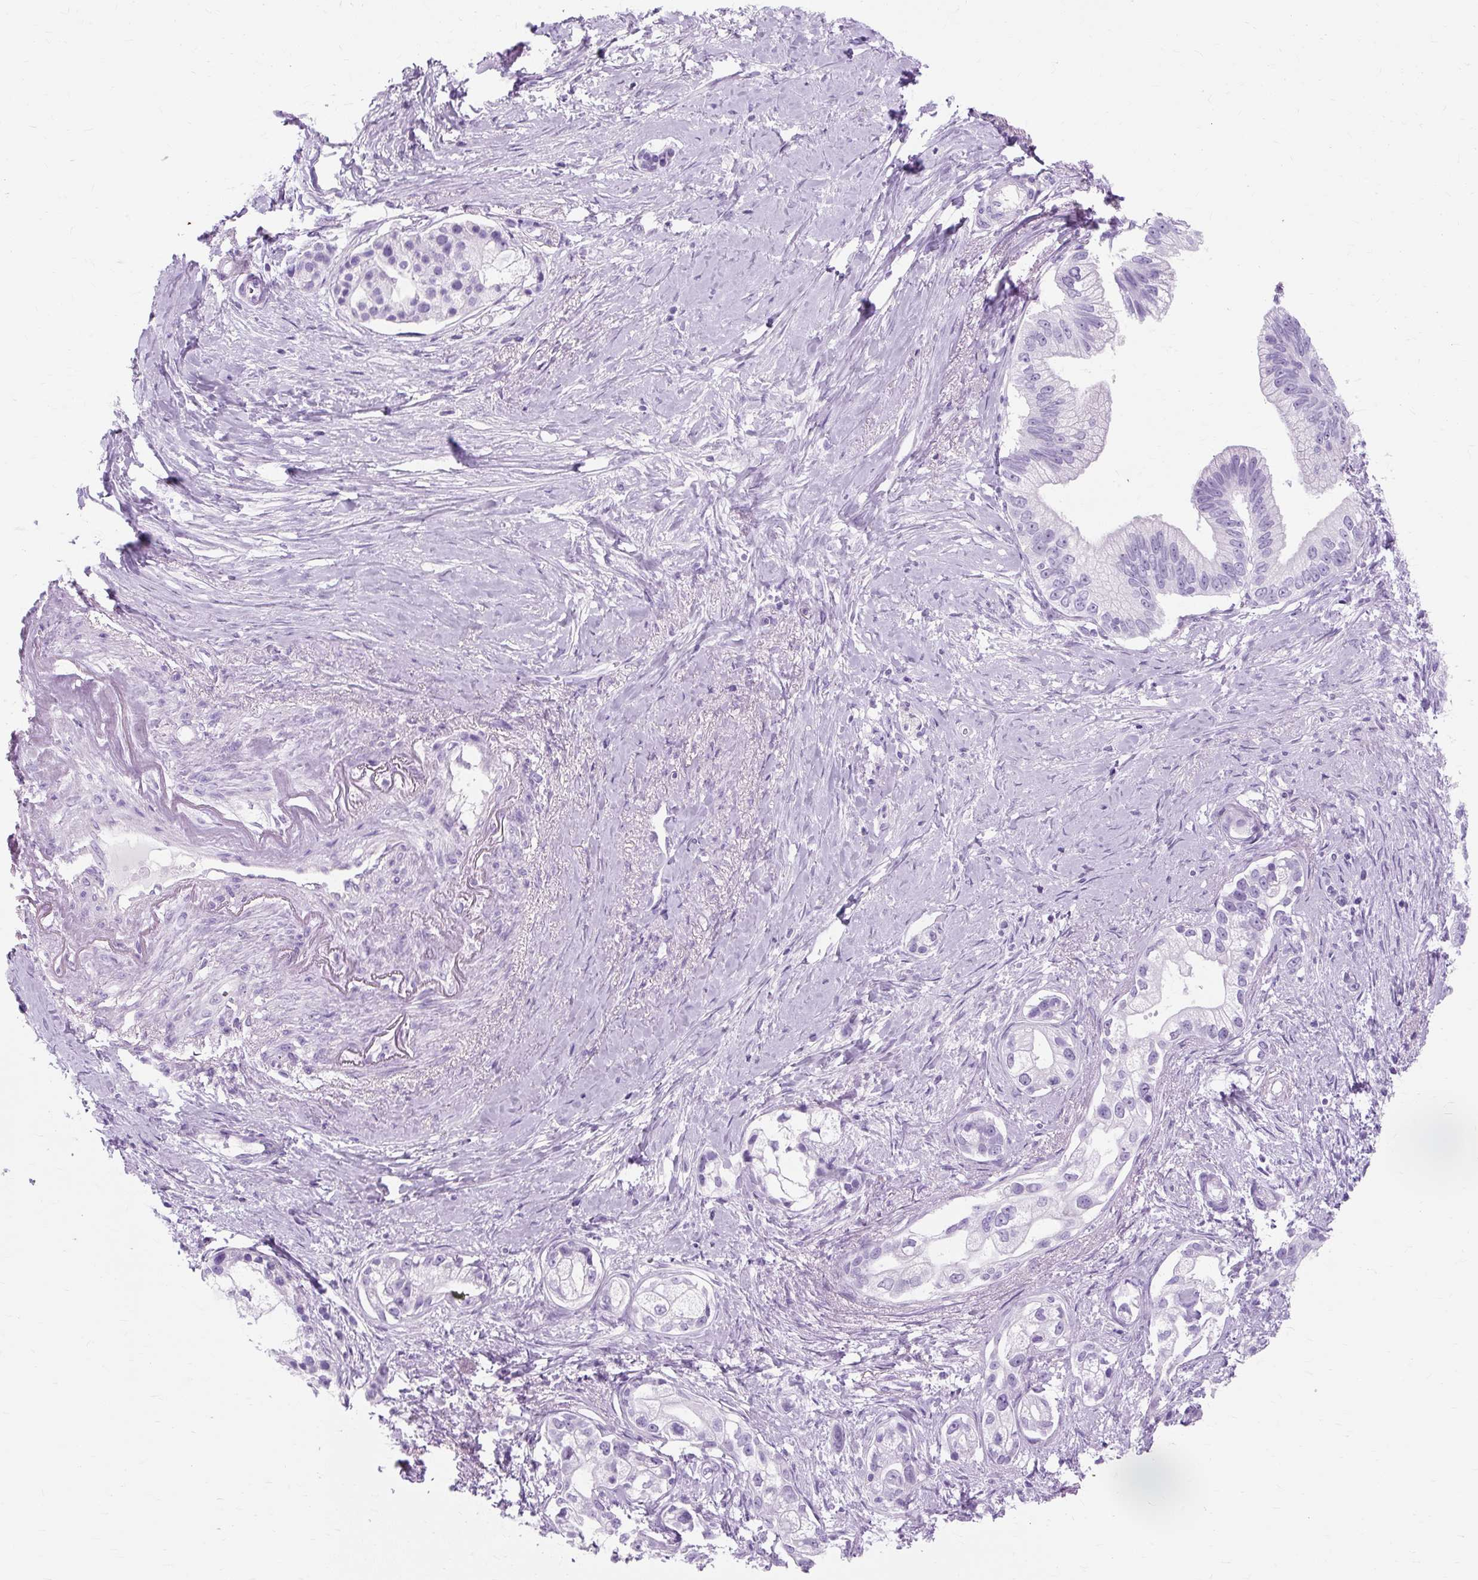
{"staining": {"intensity": "negative", "quantity": "none", "location": "none"}, "tissue": "pancreatic cancer", "cell_type": "Tumor cells", "image_type": "cancer", "snomed": [{"axis": "morphology", "description": "Adenocarcinoma, NOS"}, {"axis": "topography", "description": "Pancreas"}], "caption": "There is no significant staining in tumor cells of pancreatic cancer.", "gene": "TMEM89", "patient": {"sex": "male", "age": 70}}